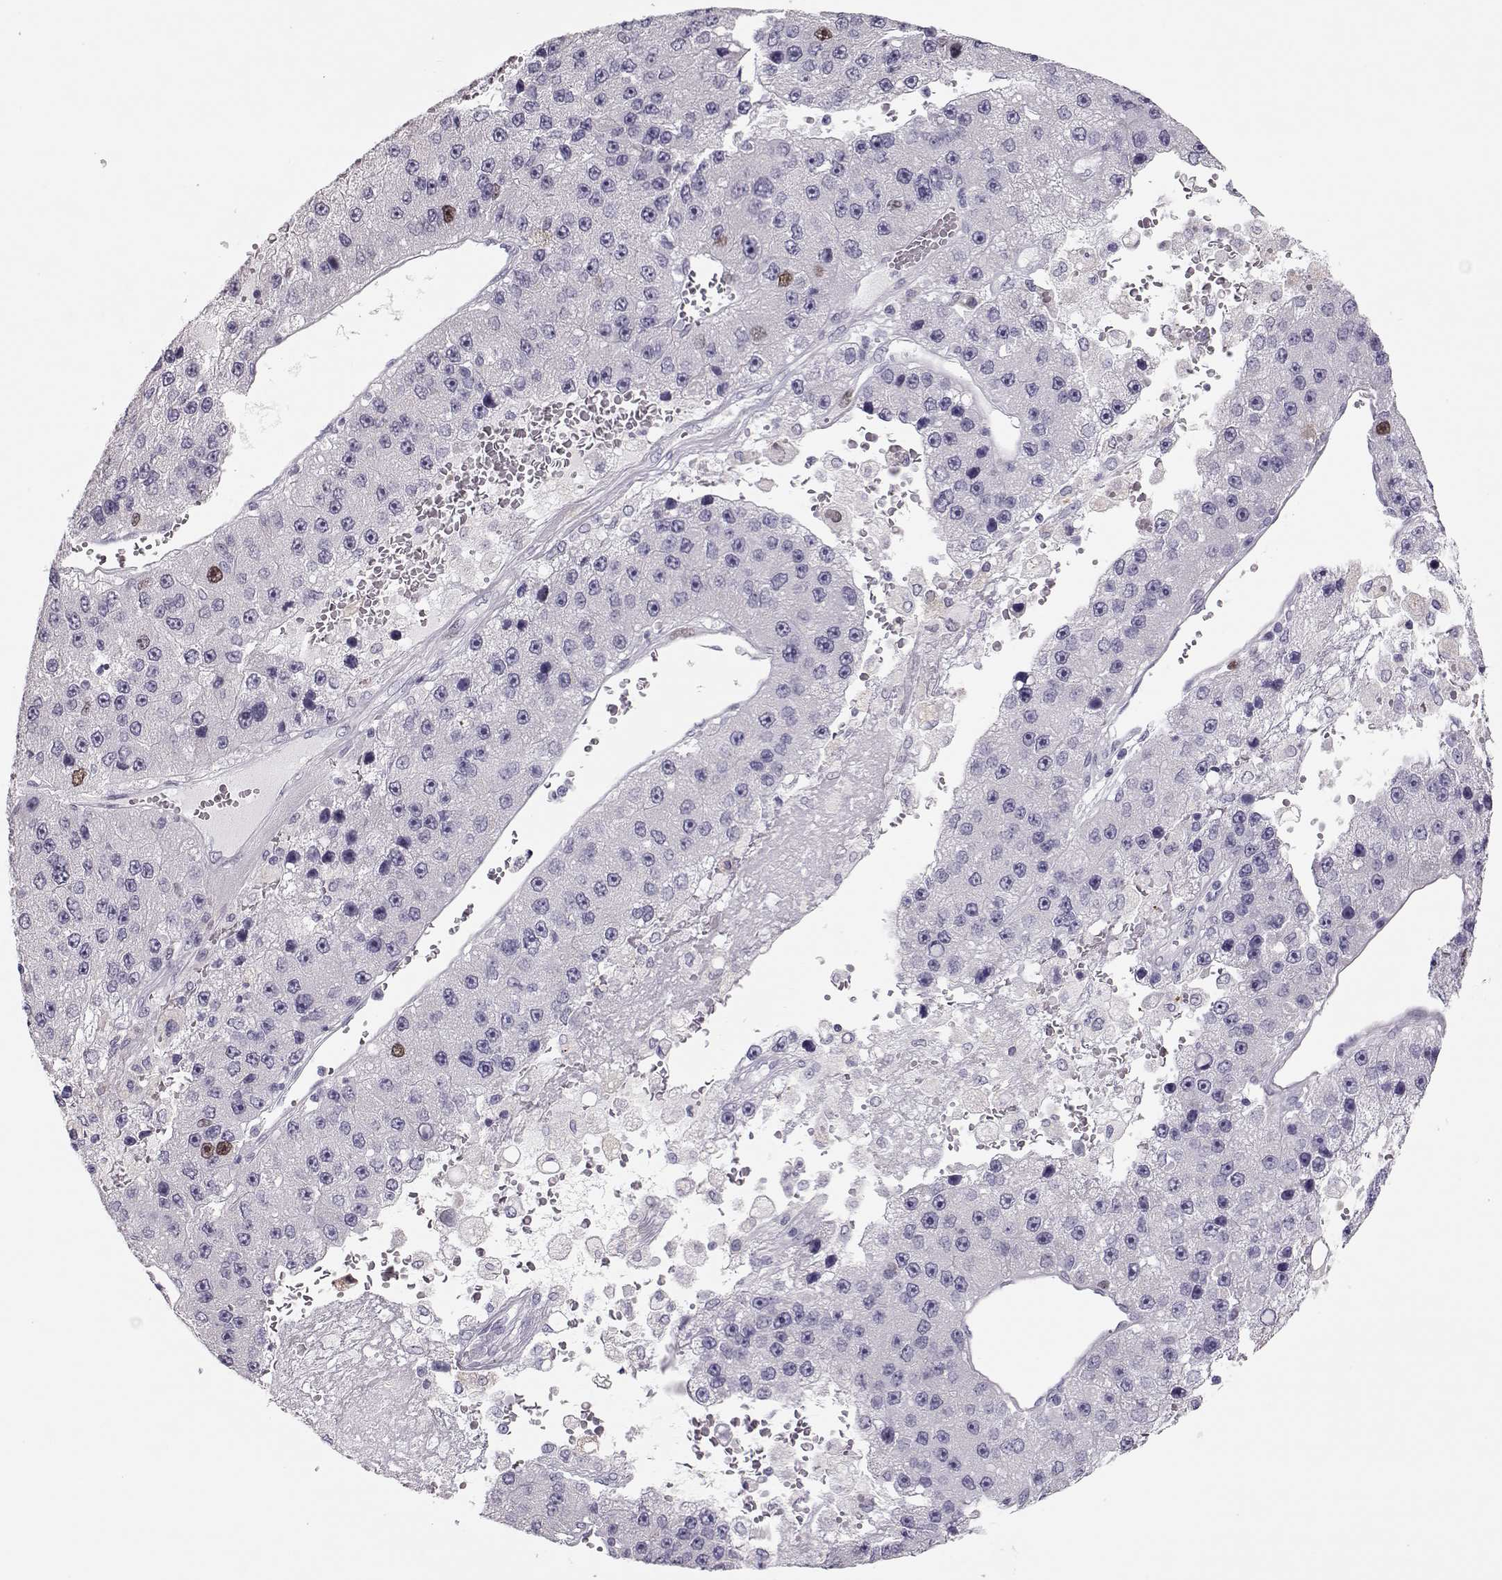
{"staining": {"intensity": "moderate", "quantity": "<25%", "location": "nuclear"}, "tissue": "liver cancer", "cell_type": "Tumor cells", "image_type": "cancer", "snomed": [{"axis": "morphology", "description": "Carcinoma, Hepatocellular, NOS"}, {"axis": "topography", "description": "Liver"}], "caption": "Human liver cancer (hepatocellular carcinoma) stained with a brown dye demonstrates moderate nuclear positive expression in about <25% of tumor cells.", "gene": "SGO1", "patient": {"sex": "female", "age": 73}}